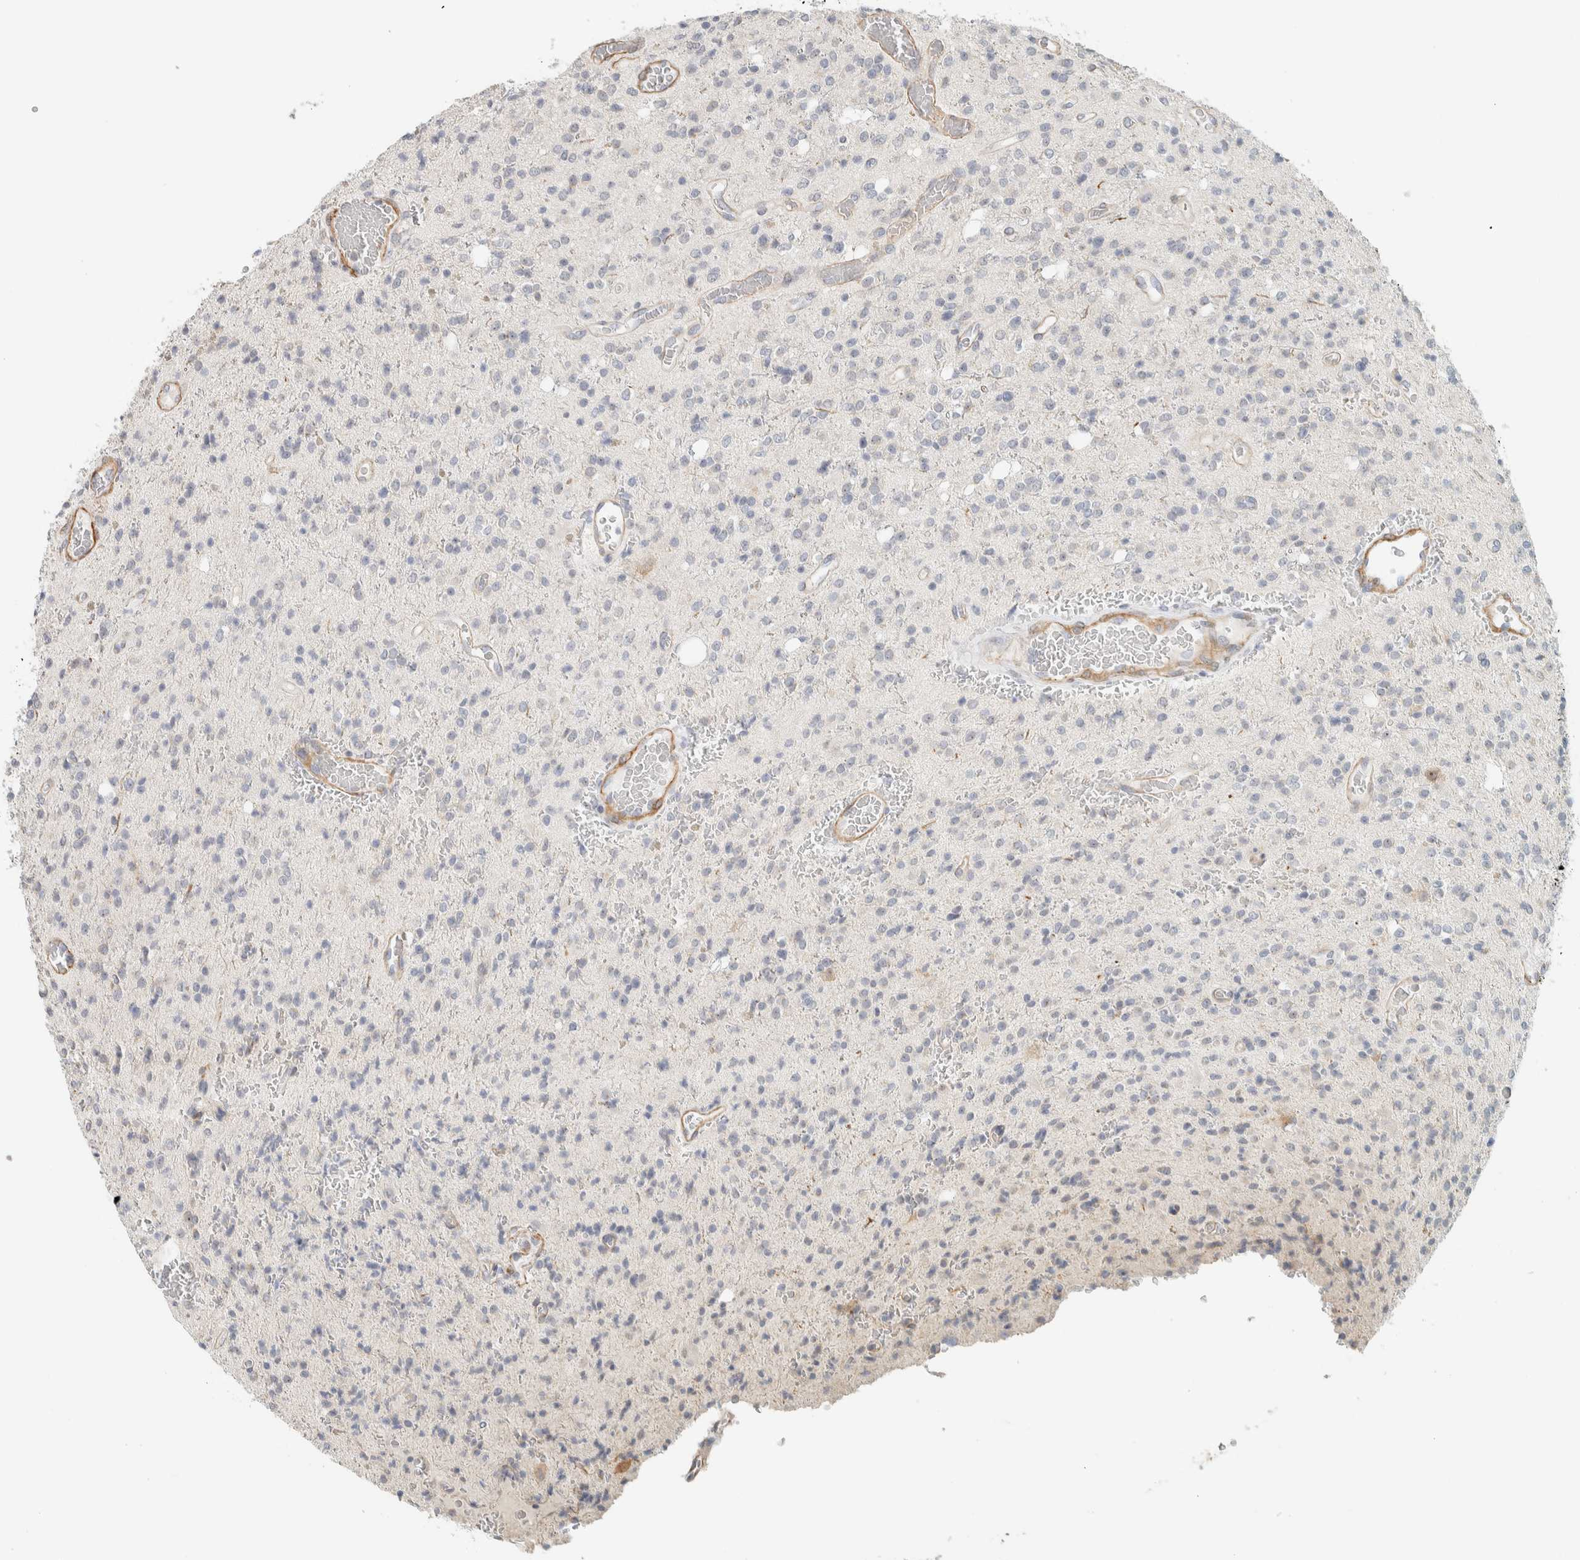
{"staining": {"intensity": "negative", "quantity": "none", "location": "none"}, "tissue": "glioma", "cell_type": "Tumor cells", "image_type": "cancer", "snomed": [{"axis": "morphology", "description": "Glioma, malignant, High grade"}, {"axis": "topography", "description": "Brain"}], "caption": "Human malignant high-grade glioma stained for a protein using immunohistochemistry (IHC) shows no expression in tumor cells.", "gene": "KLHL40", "patient": {"sex": "male", "age": 34}}